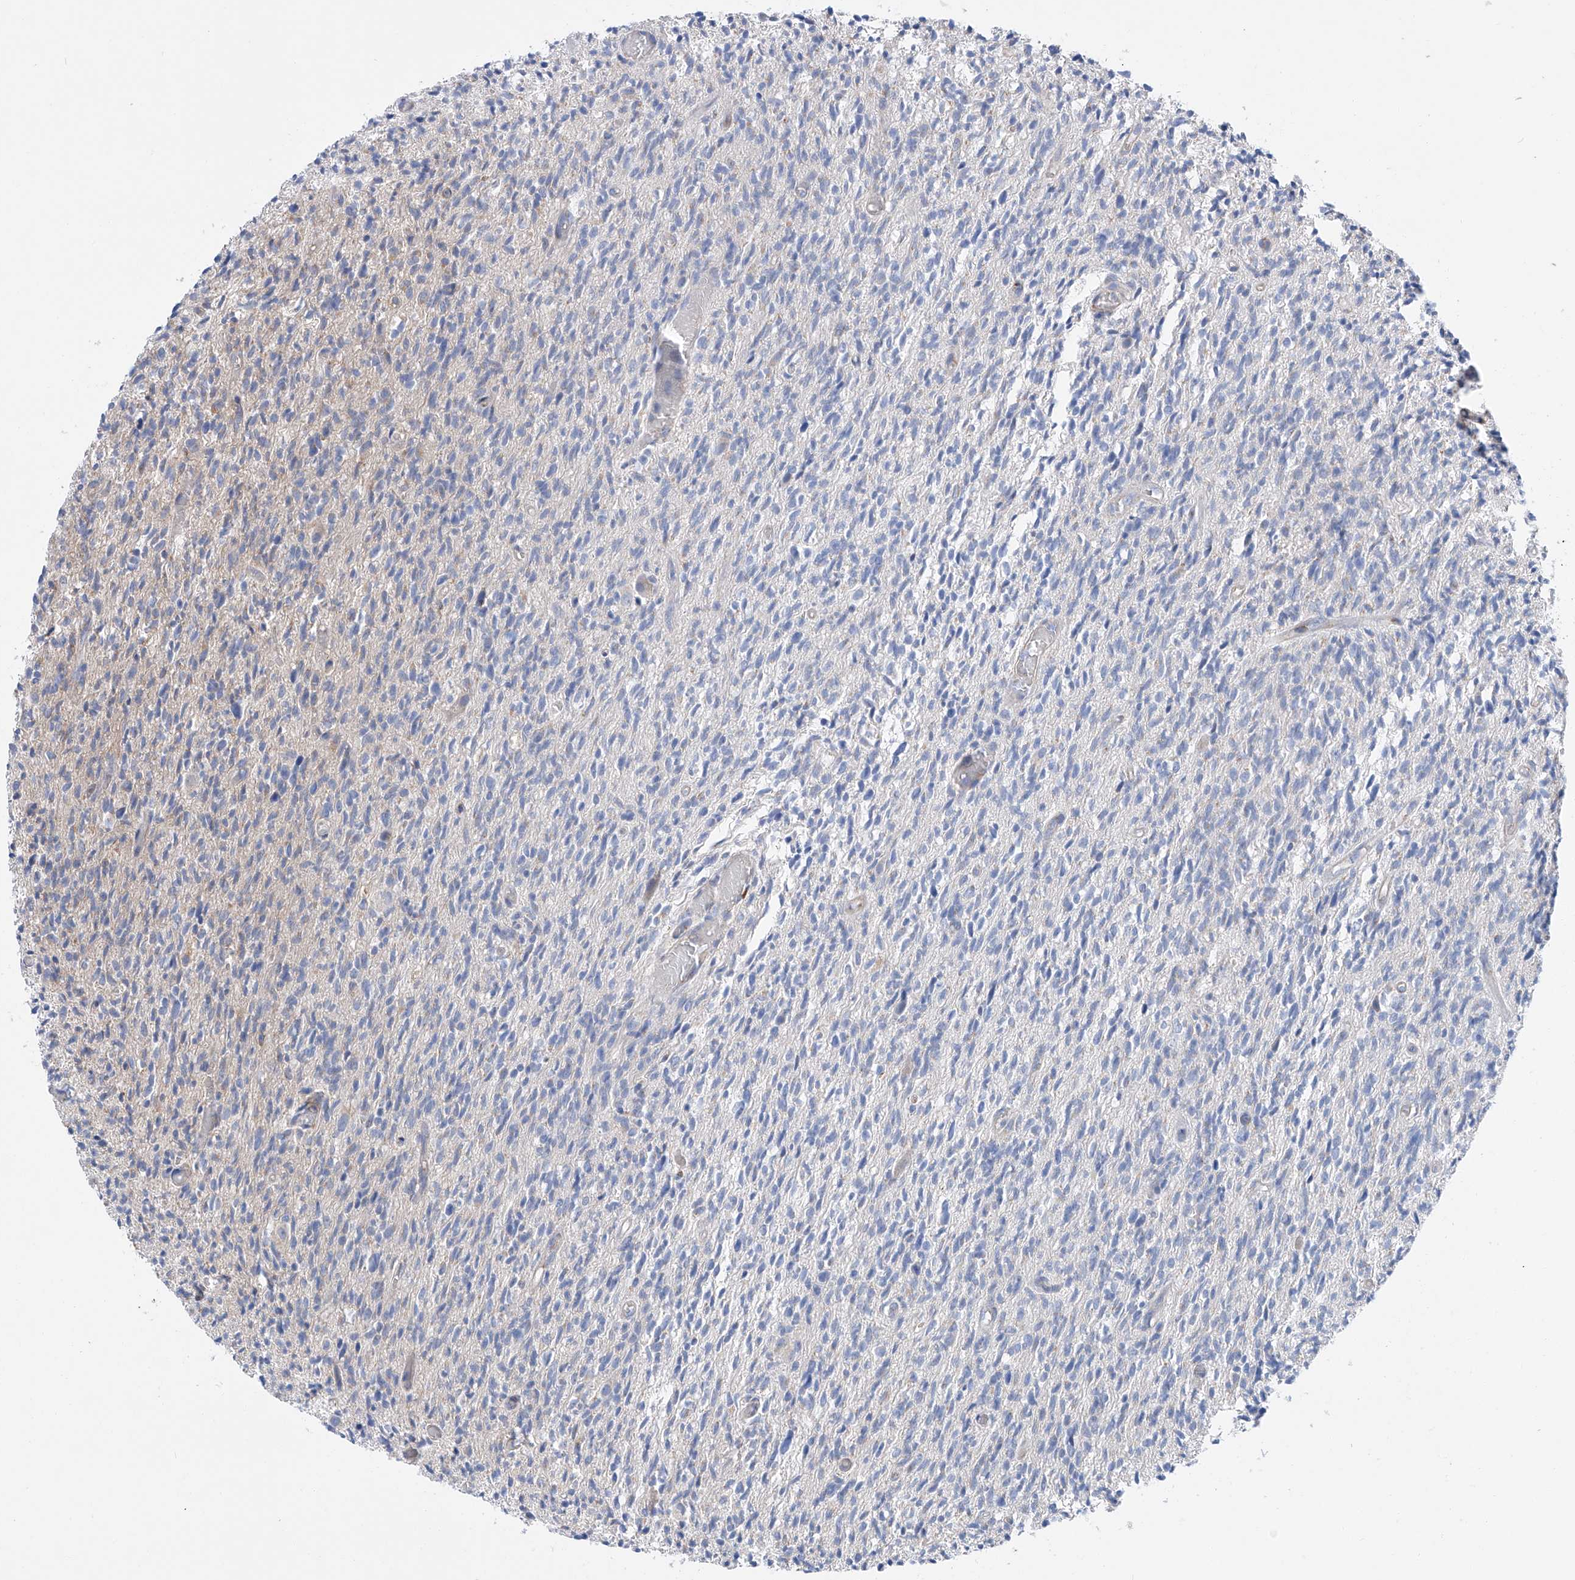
{"staining": {"intensity": "negative", "quantity": "none", "location": "none"}, "tissue": "glioma", "cell_type": "Tumor cells", "image_type": "cancer", "snomed": [{"axis": "morphology", "description": "Glioma, malignant, High grade"}, {"axis": "topography", "description": "Brain"}], "caption": "IHC of human malignant glioma (high-grade) shows no staining in tumor cells. Nuclei are stained in blue.", "gene": "SLC22A7", "patient": {"sex": "female", "age": 57}}